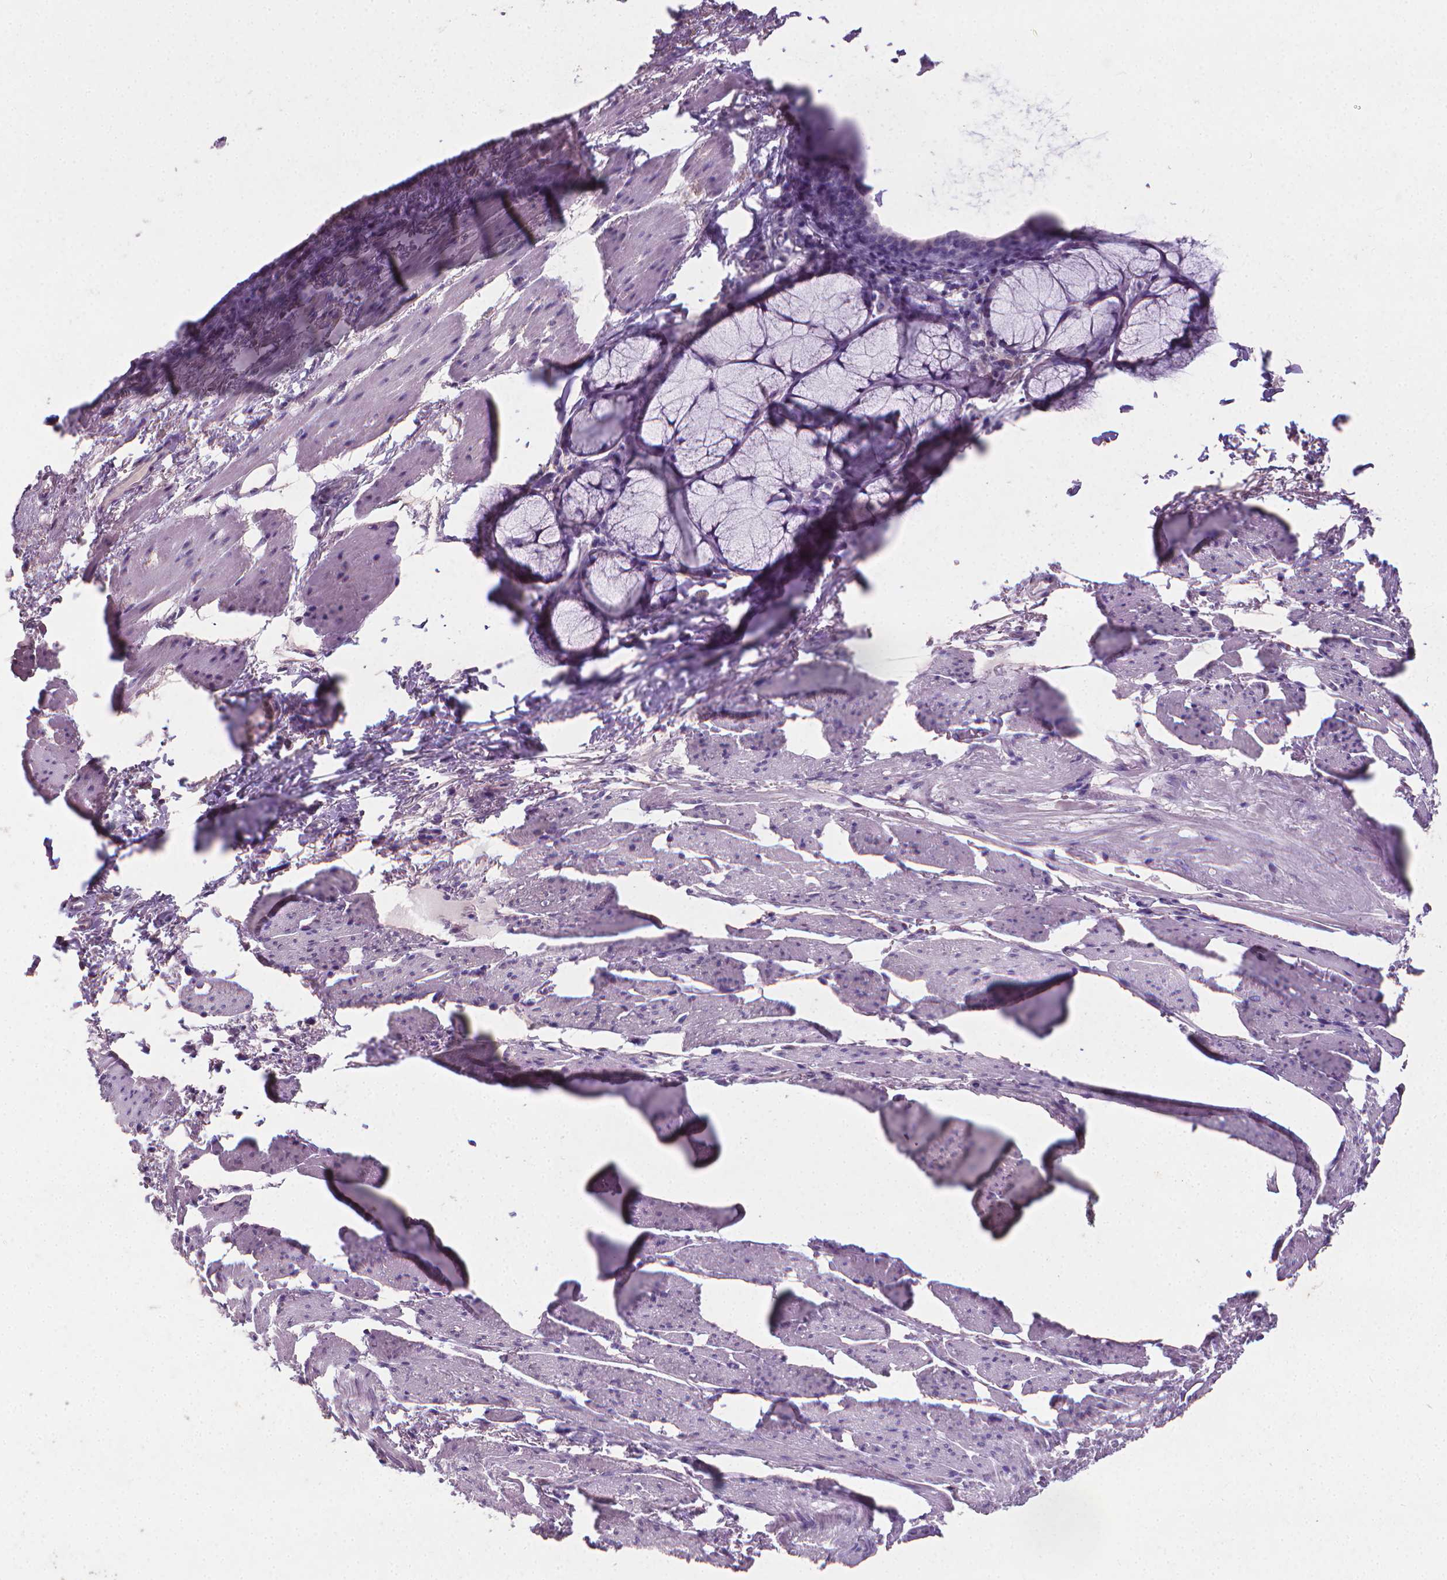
{"staining": {"intensity": "negative", "quantity": "none", "location": "none"}, "tissue": "esophagus", "cell_type": "Squamous epithelial cells", "image_type": "normal", "snomed": [{"axis": "morphology", "description": "Normal tissue, NOS"}, {"axis": "topography", "description": "Esophagus"}], "caption": "Immunohistochemistry (IHC) micrograph of unremarkable esophagus stained for a protein (brown), which demonstrates no positivity in squamous epithelial cells.", "gene": "XPNPEP2", "patient": {"sex": "male", "age": 76}}